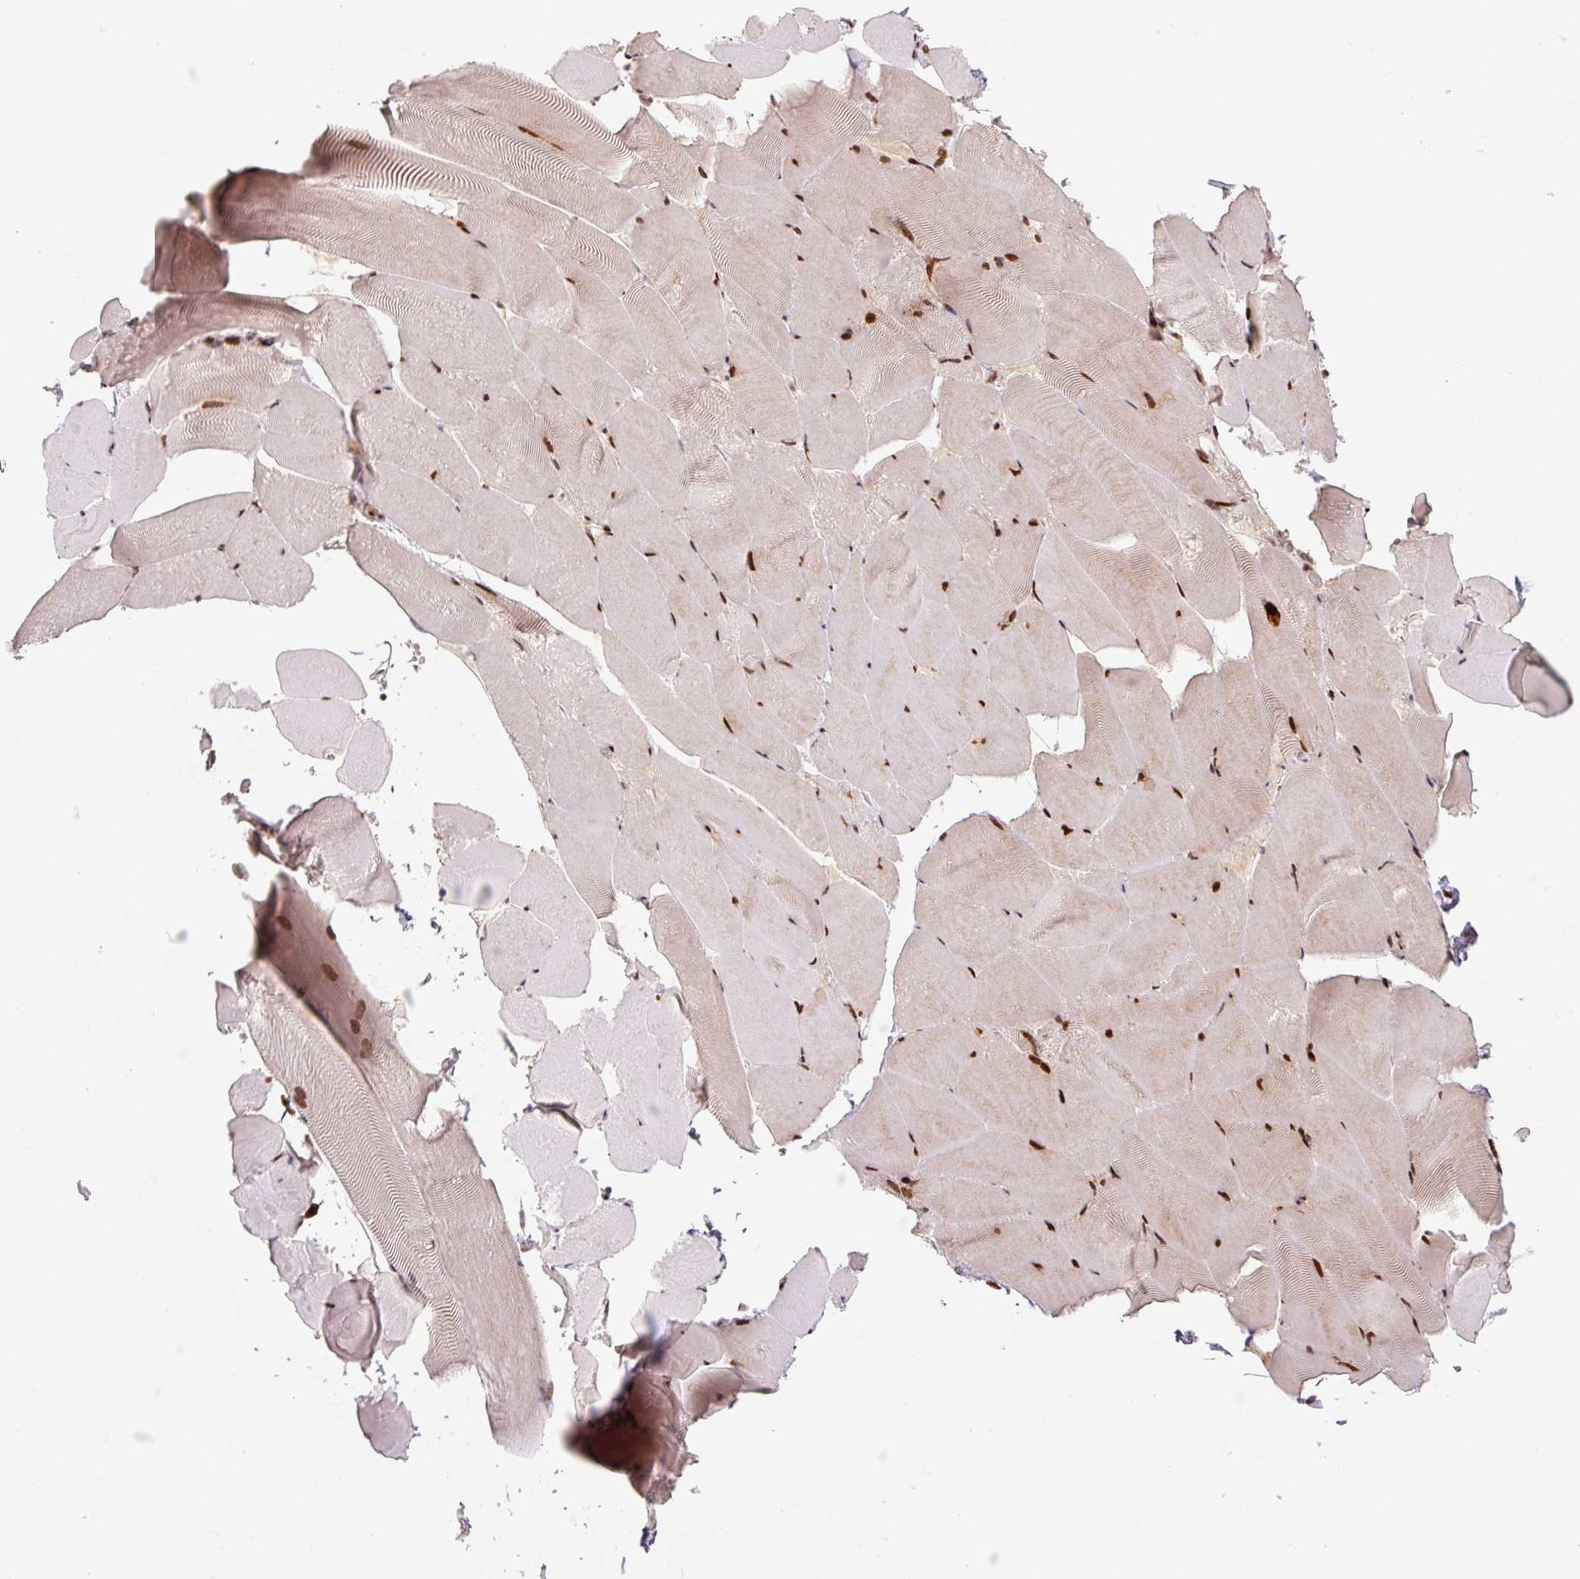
{"staining": {"intensity": "strong", "quantity": ">75%", "location": "cytoplasmic/membranous,nuclear"}, "tissue": "skeletal muscle", "cell_type": "Myocytes", "image_type": "normal", "snomed": [{"axis": "morphology", "description": "Normal tissue, NOS"}, {"axis": "topography", "description": "Skeletal muscle"}], "caption": "A high amount of strong cytoplasmic/membranous,nuclear positivity is present in approximately >75% of myocytes in benign skeletal muscle.", "gene": "PYDC2", "patient": {"sex": "female", "age": 64}}